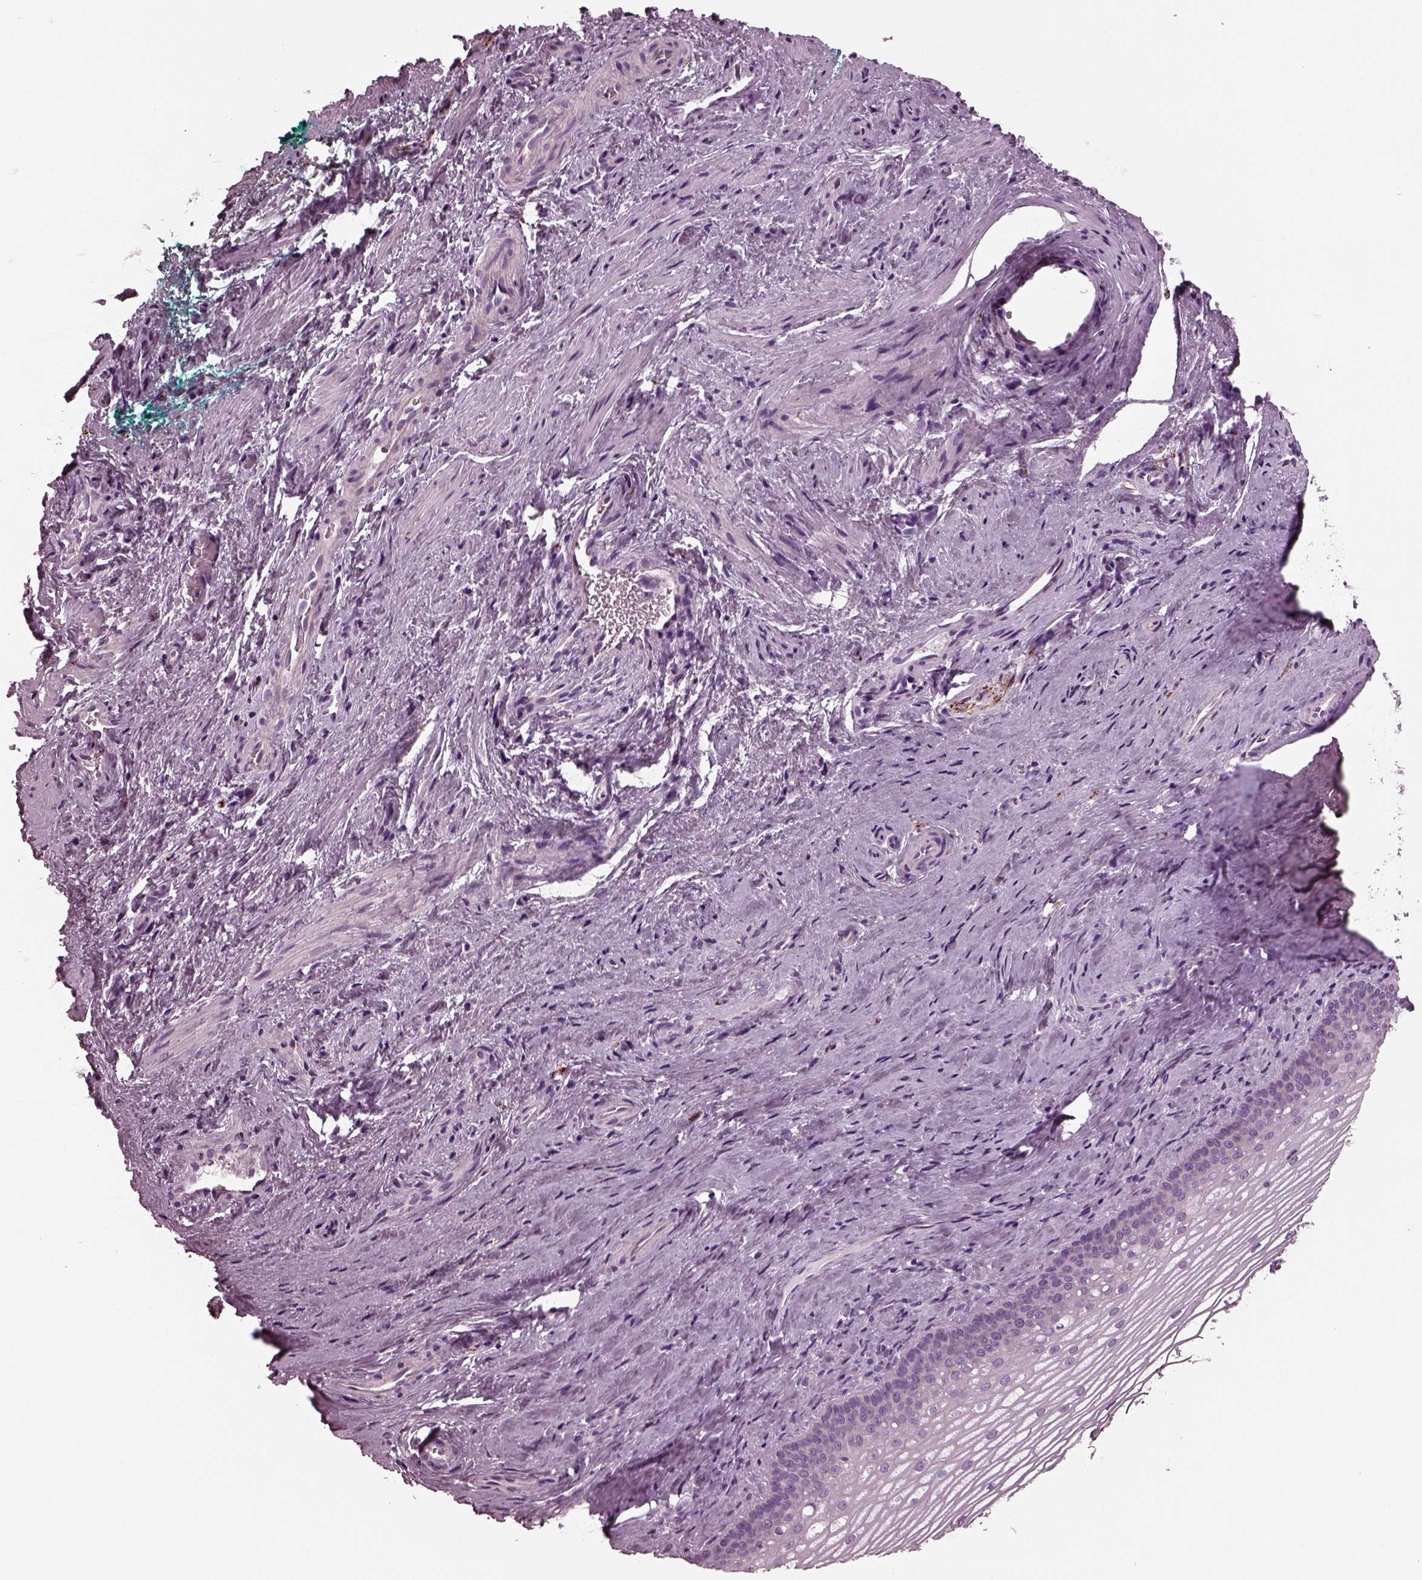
{"staining": {"intensity": "negative", "quantity": "none", "location": "none"}, "tissue": "vagina", "cell_type": "Squamous epithelial cells", "image_type": "normal", "snomed": [{"axis": "morphology", "description": "Normal tissue, NOS"}, {"axis": "topography", "description": "Vagina"}], "caption": "Immunohistochemical staining of unremarkable vagina shows no significant staining in squamous epithelial cells.", "gene": "GDF11", "patient": {"sex": "female", "age": 44}}